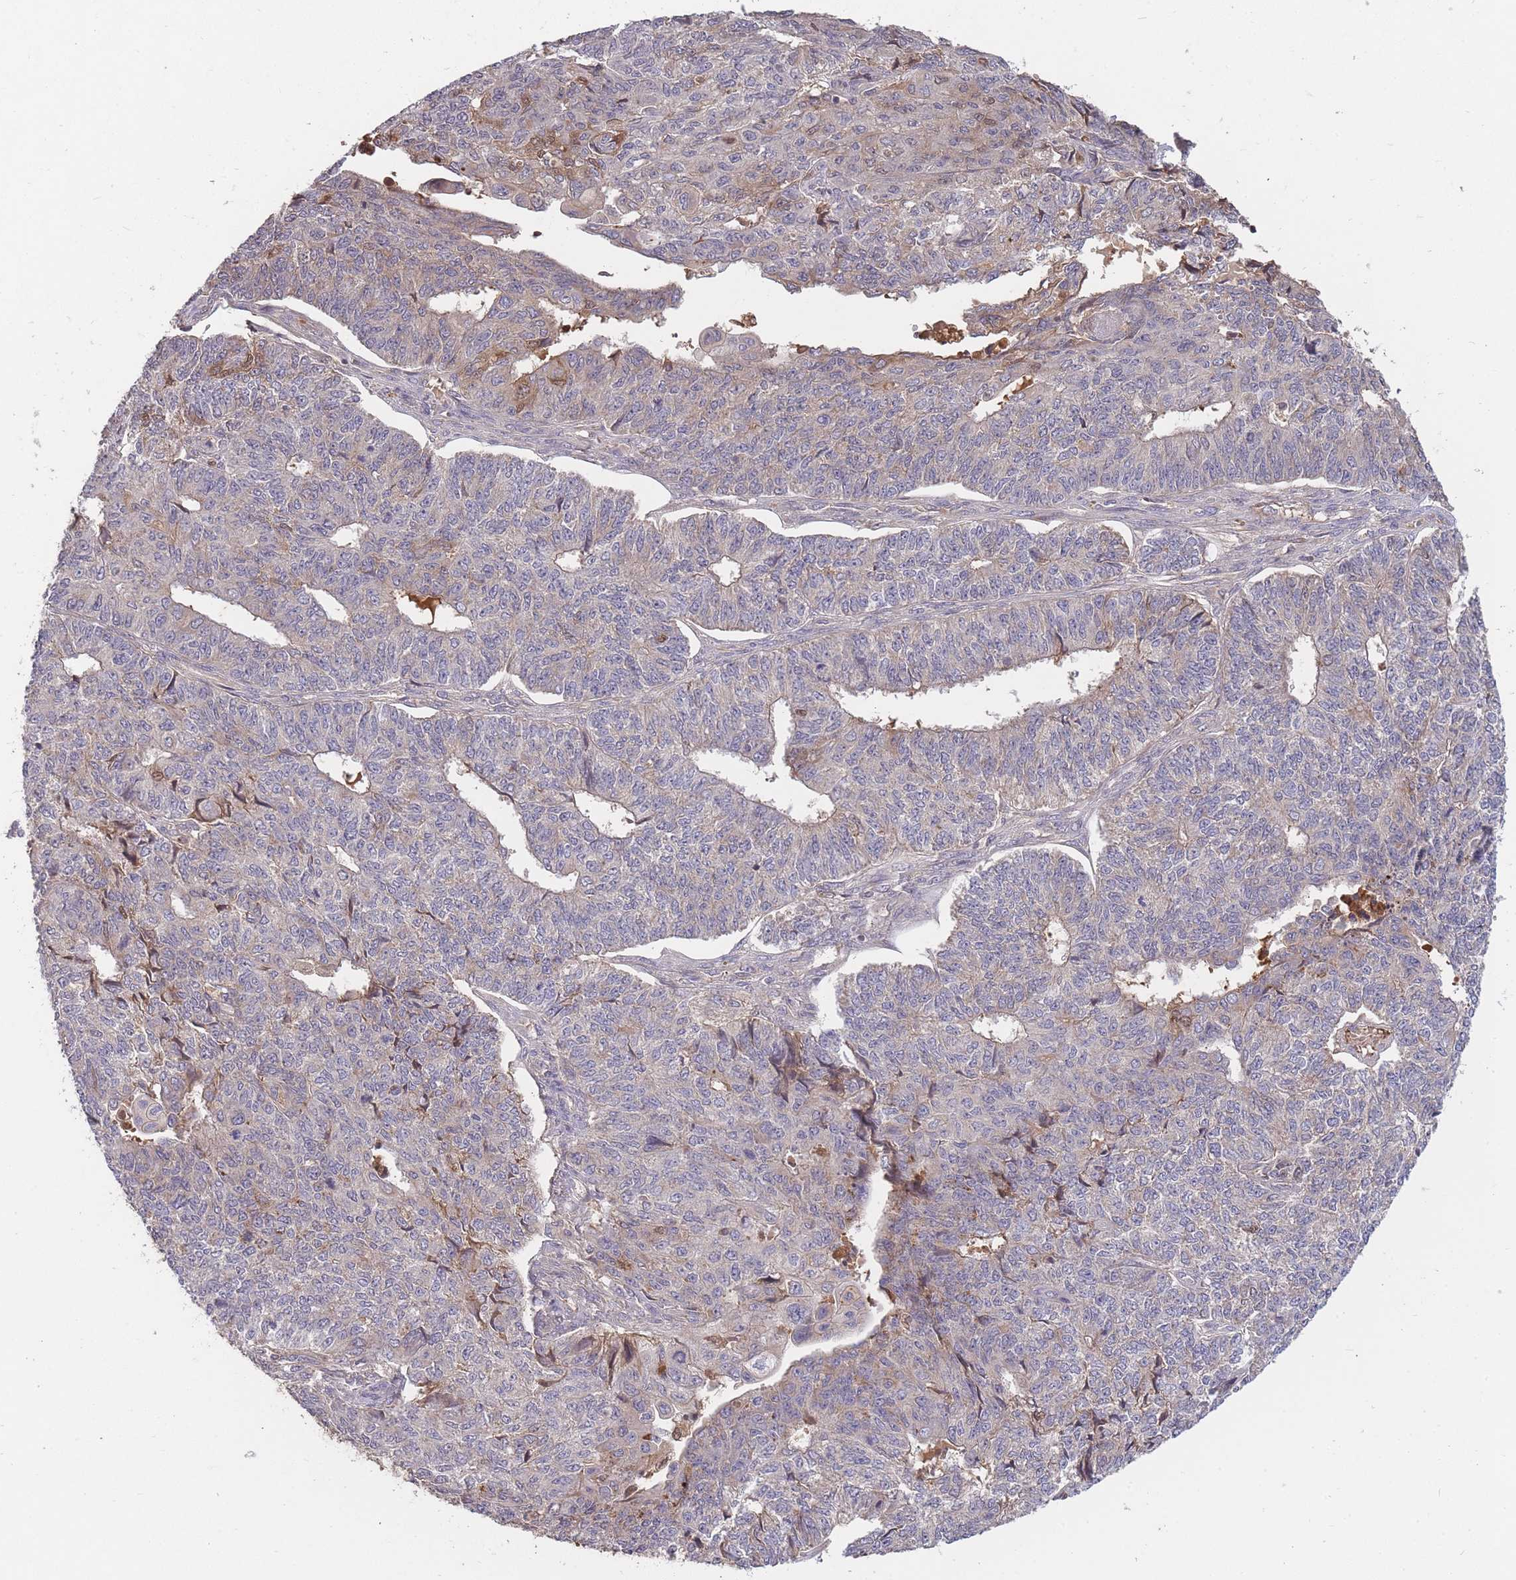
{"staining": {"intensity": "weak", "quantity": "<25%", "location": "cytoplasmic/membranous"}, "tissue": "endometrial cancer", "cell_type": "Tumor cells", "image_type": "cancer", "snomed": [{"axis": "morphology", "description": "Adenocarcinoma, NOS"}, {"axis": "topography", "description": "Endometrium"}], "caption": "Tumor cells show no significant expression in endometrial cancer. Nuclei are stained in blue.", "gene": "RALGDS", "patient": {"sex": "female", "age": 32}}